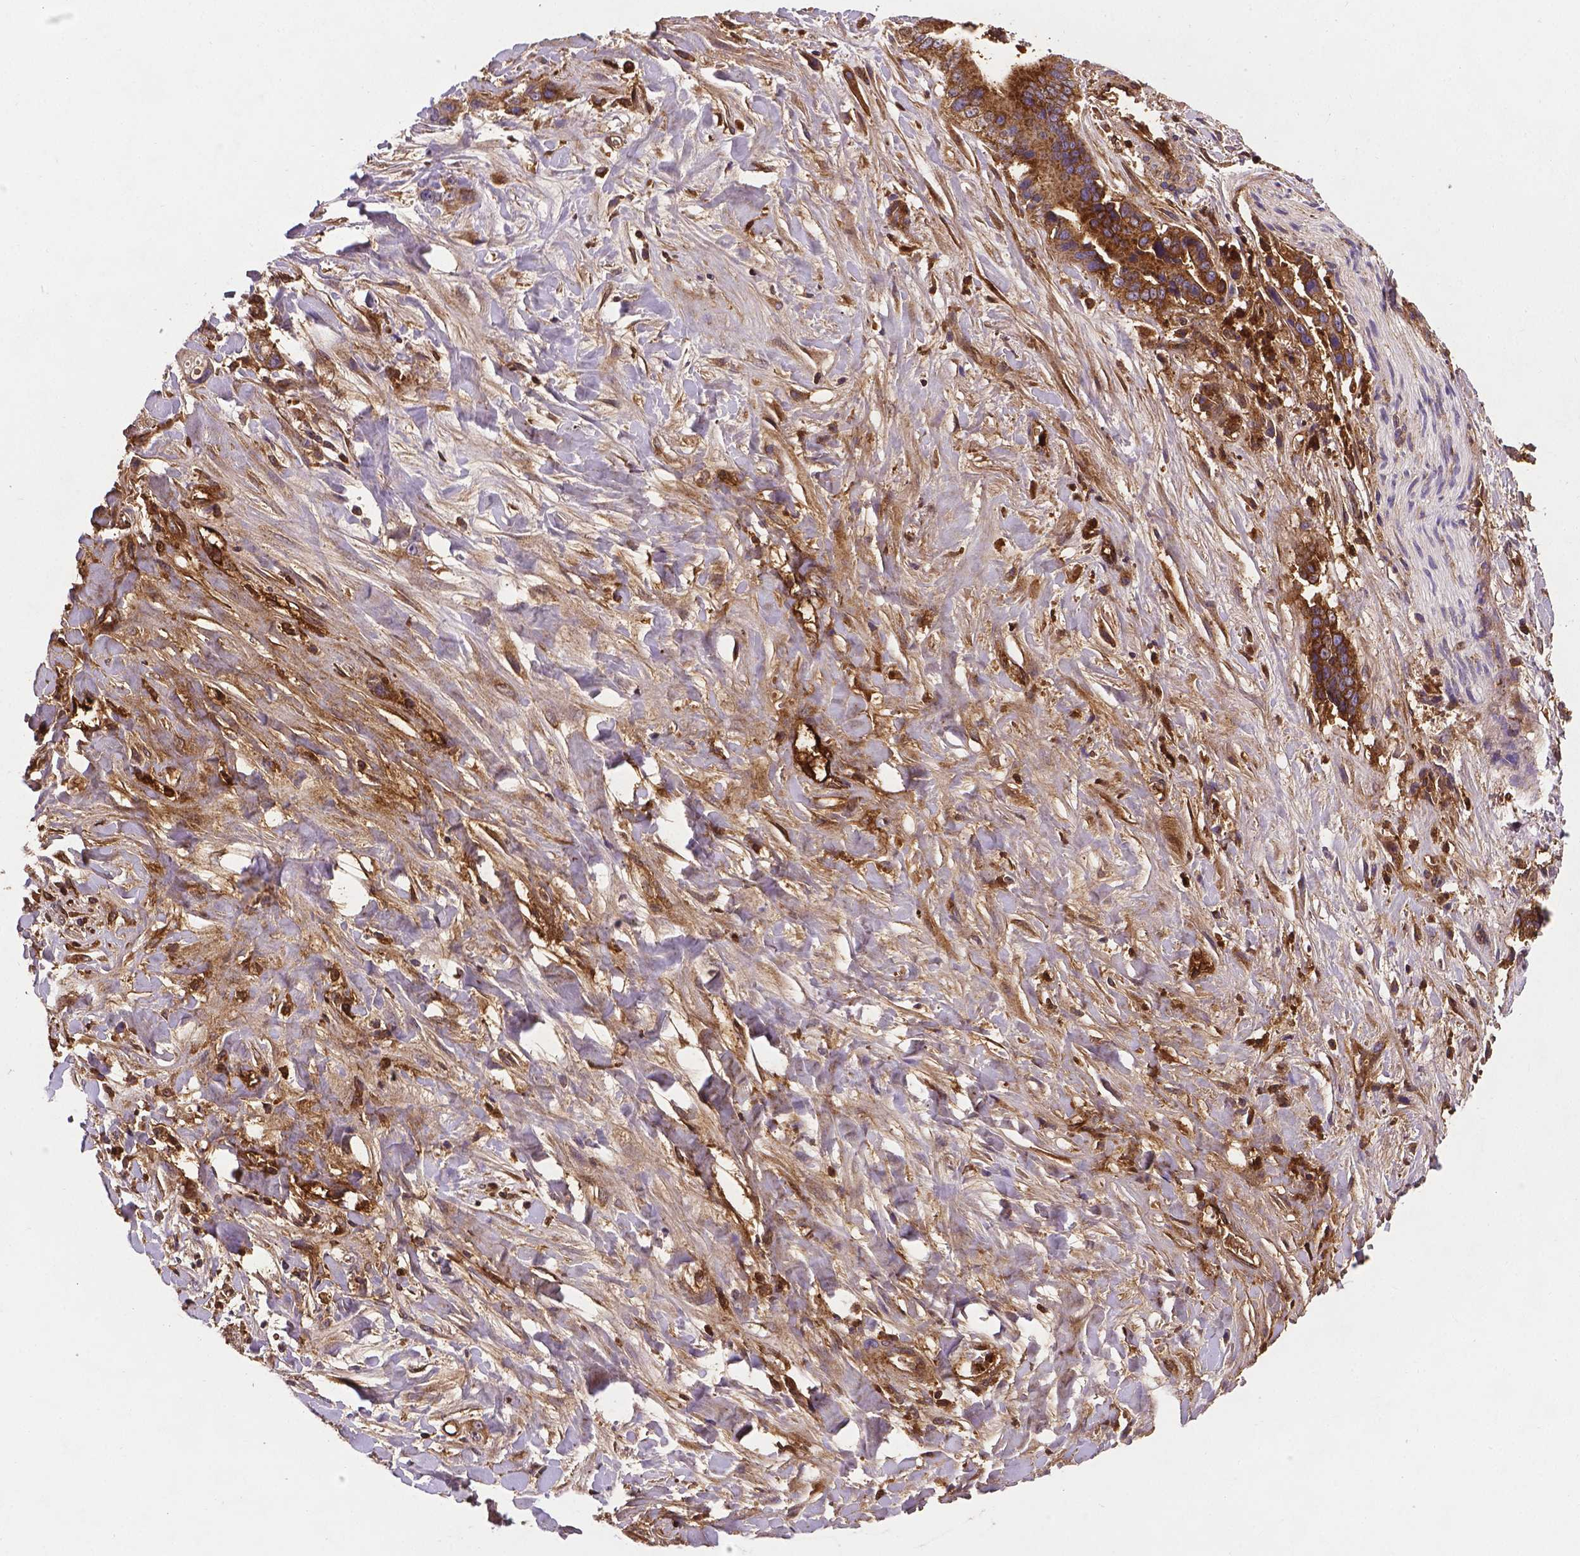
{"staining": {"intensity": "strong", "quantity": ">75%", "location": "cytoplasmic/membranous"}, "tissue": "liver cancer", "cell_type": "Tumor cells", "image_type": "cancer", "snomed": [{"axis": "morphology", "description": "Cholangiocarcinoma"}, {"axis": "topography", "description": "Liver"}], "caption": "Immunohistochemical staining of human liver cancer reveals high levels of strong cytoplasmic/membranous protein staining in approximately >75% of tumor cells.", "gene": "APOE", "patient": {"sex": "female", "age": 79}}